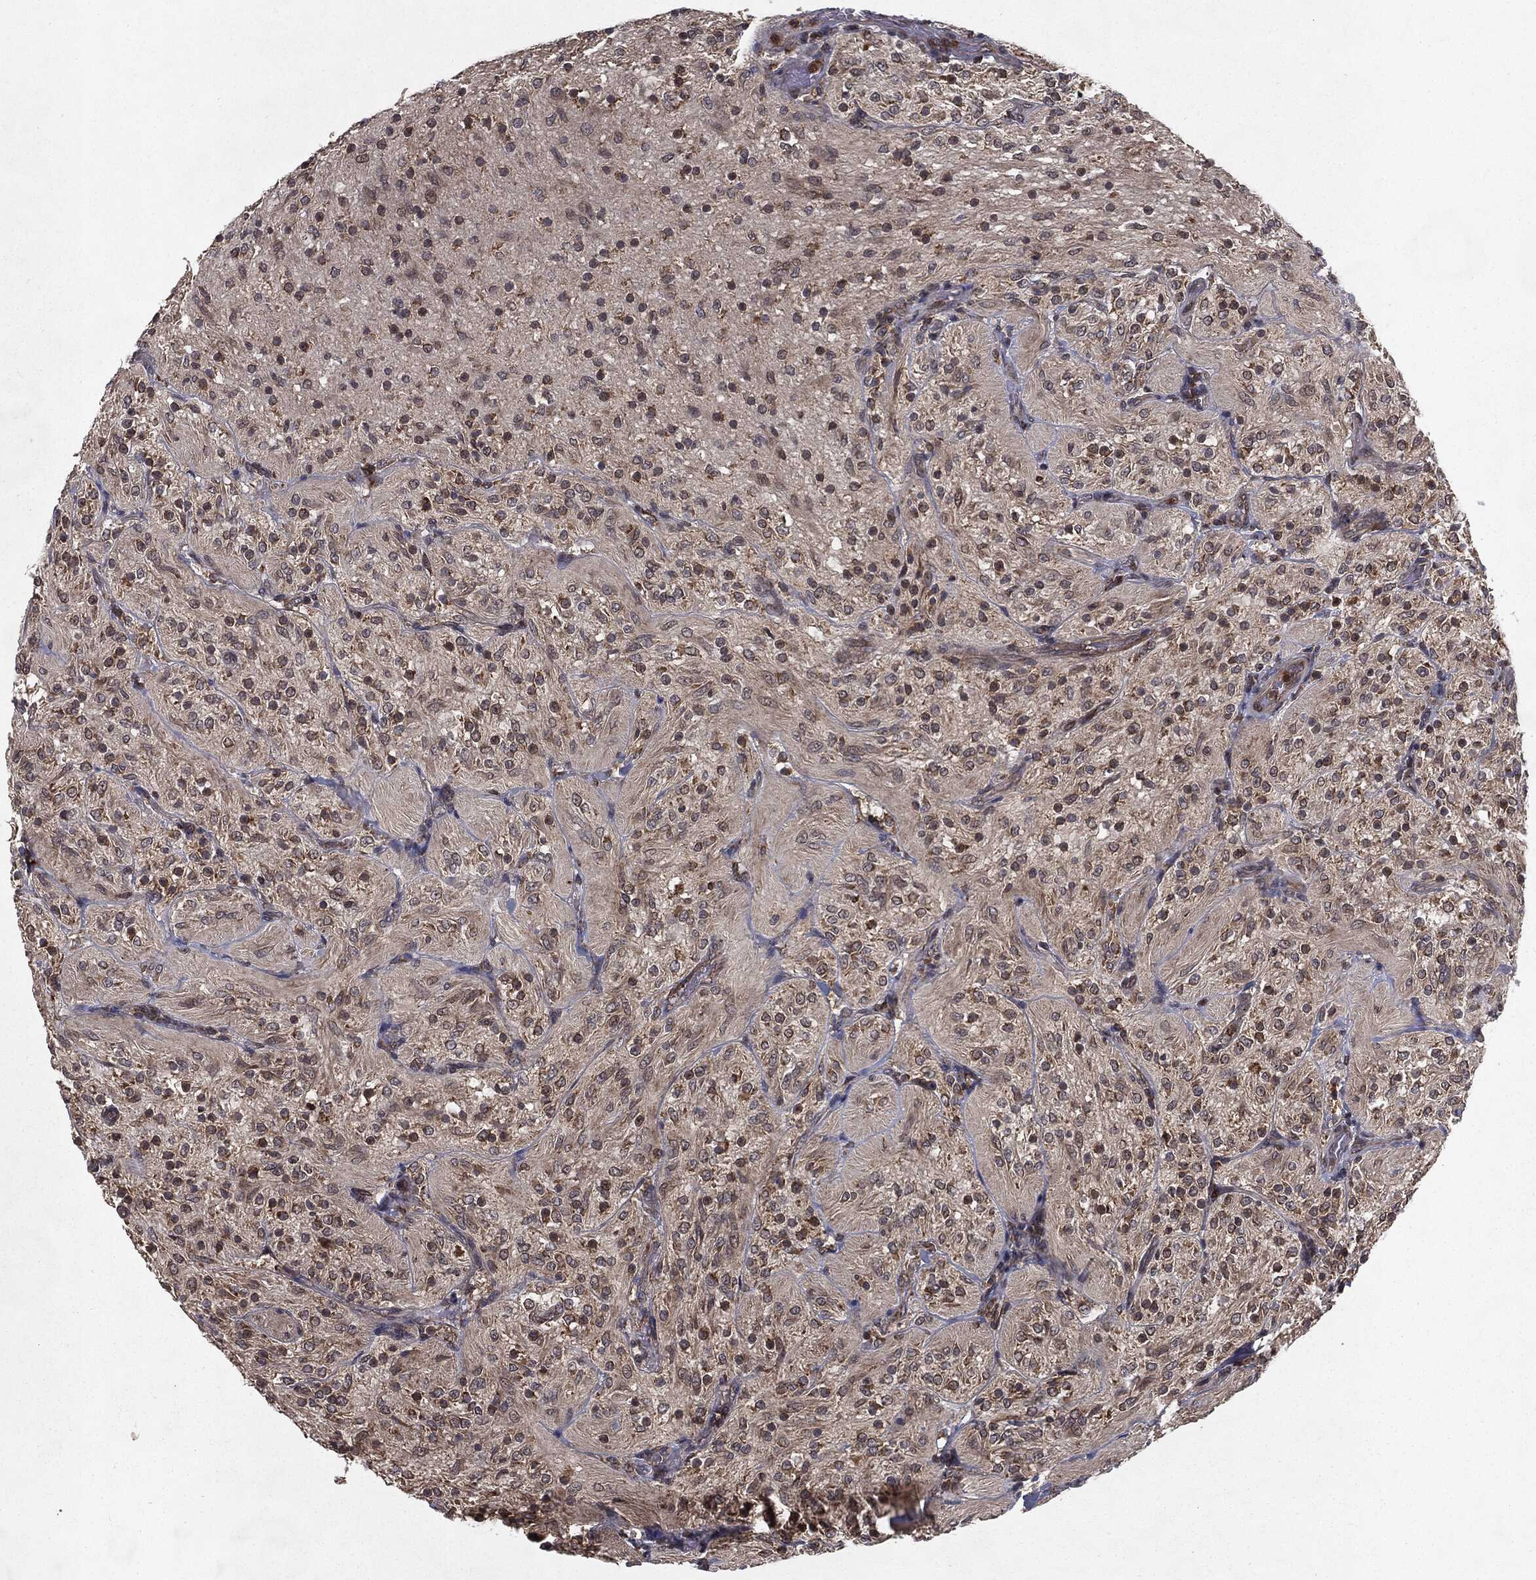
{"staining": {"intensity": "strong", "quantity": "<25%", "location": "cytoplasmic/membranous"}, "tissue": "glioma", "cell_type": "Tumor cells", "image_type": "cancer", "snomed": [{"axis": "morphology", "description": "Glioma, malignant, Low grade"}, {"axis": "topography", "description": "Brain"}], "caption": "An IHC micrograph of tumor tissue is shown. Protein staining in brown labels strong cytoplasmic/membranous positivity in glioma within tumor cells.", "gene": "HDAC5", "patient": {"sex": "male", "age": 3}}